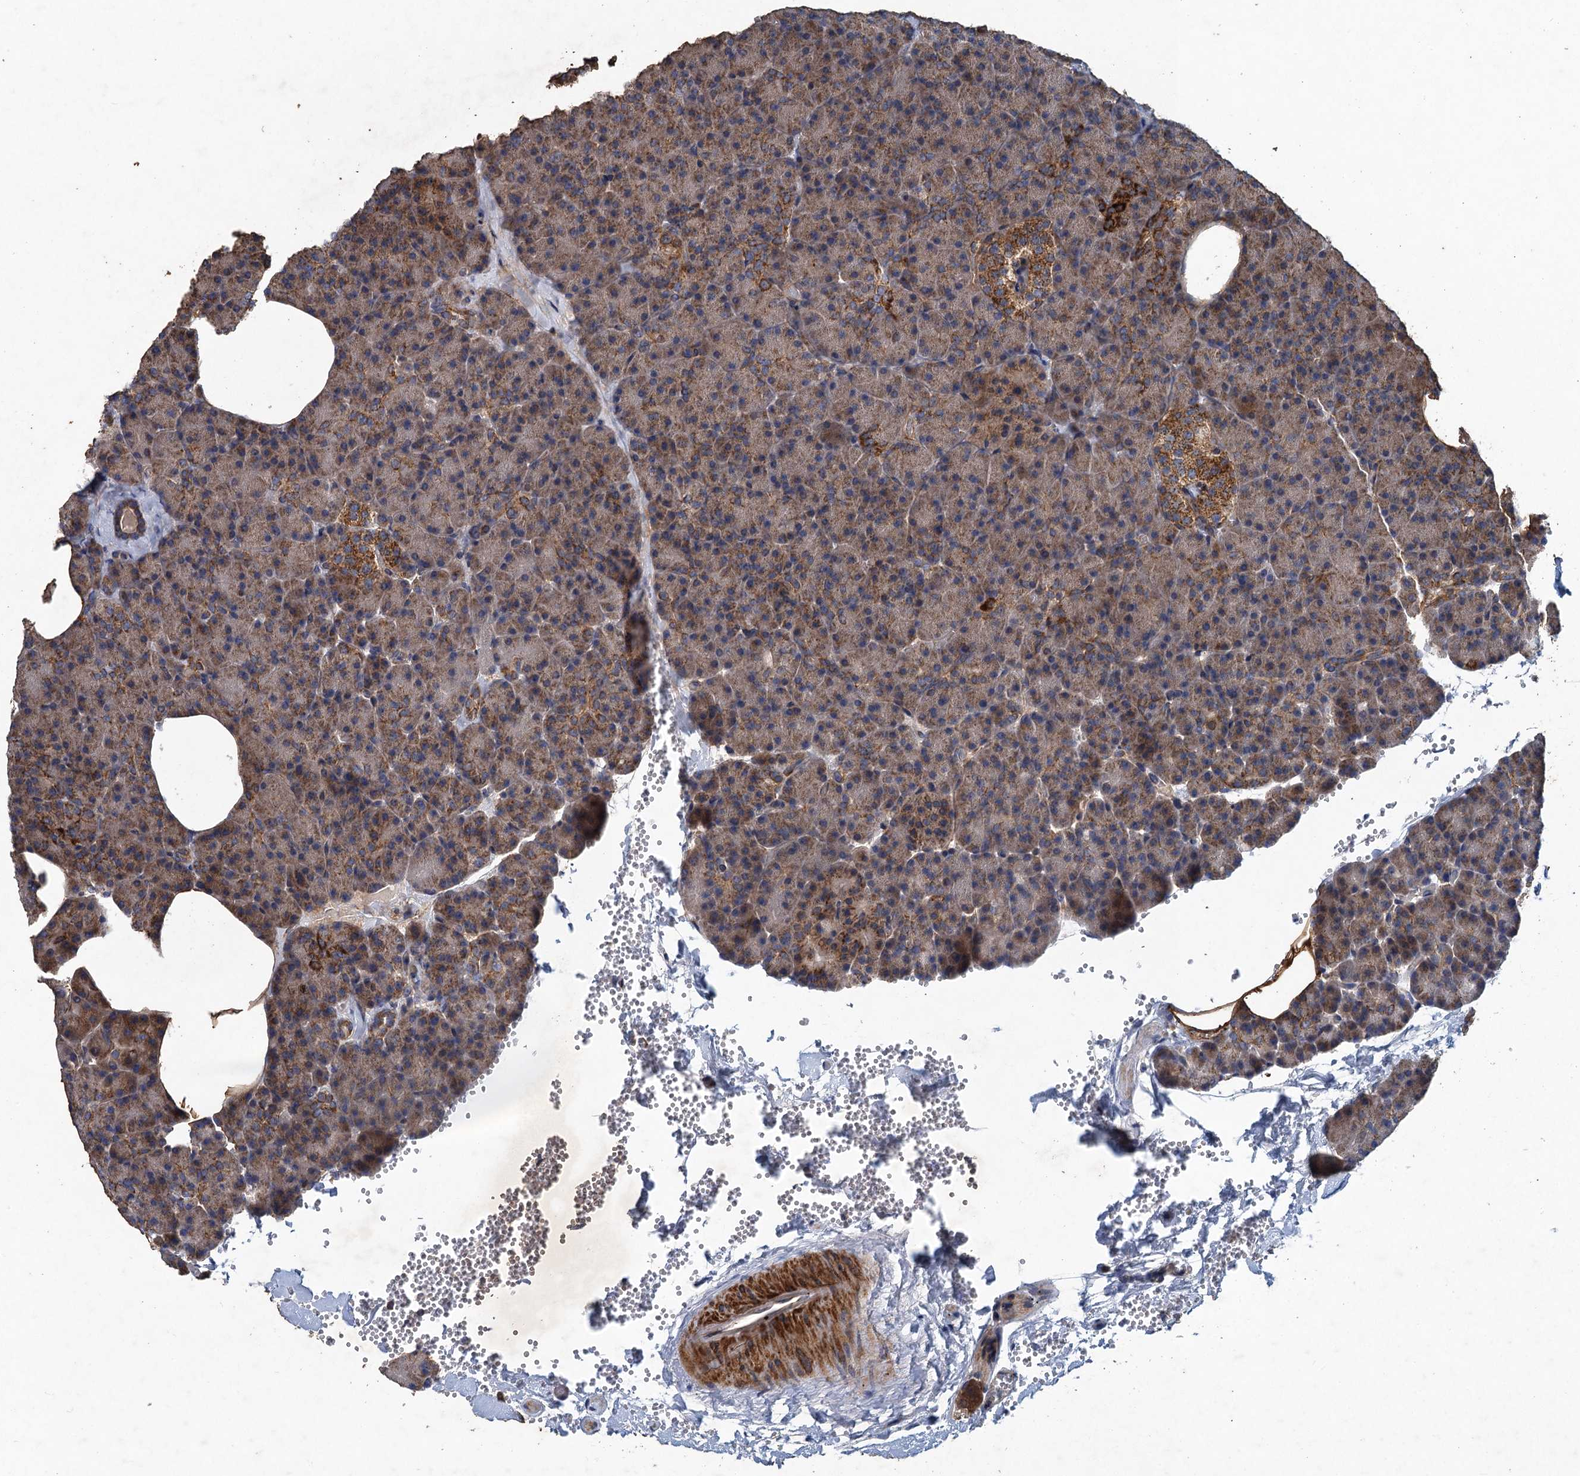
{"staining": {"intensity": "moderate", "quantity": ">75%", "location": "cytoplasmic/membranous"}, "tissue": "pancreas", "cell_type": "Exocrine glandular cells", "image_type": "normal", "snomed": [{"axis": "morphology", "description": "Normal tissue, NOS"}, {"axis": "morphology", "description": "Carcinoid, malignant, NOS"}, {"axis": "topography", "description": "Pancreas"}], "caption": "Immunohistochemical staining of normal human pancreas displays >75% levels of moderate cytoplasmic/membranous protein expression in about >75% of exocrine glandular cells. (DAB (3,3'-diaminobenzidine) = brown stain, brightfield microscopy at high magnification).", "gene": "BCS1L", "patient": {"sex": "female", "age": 35}}